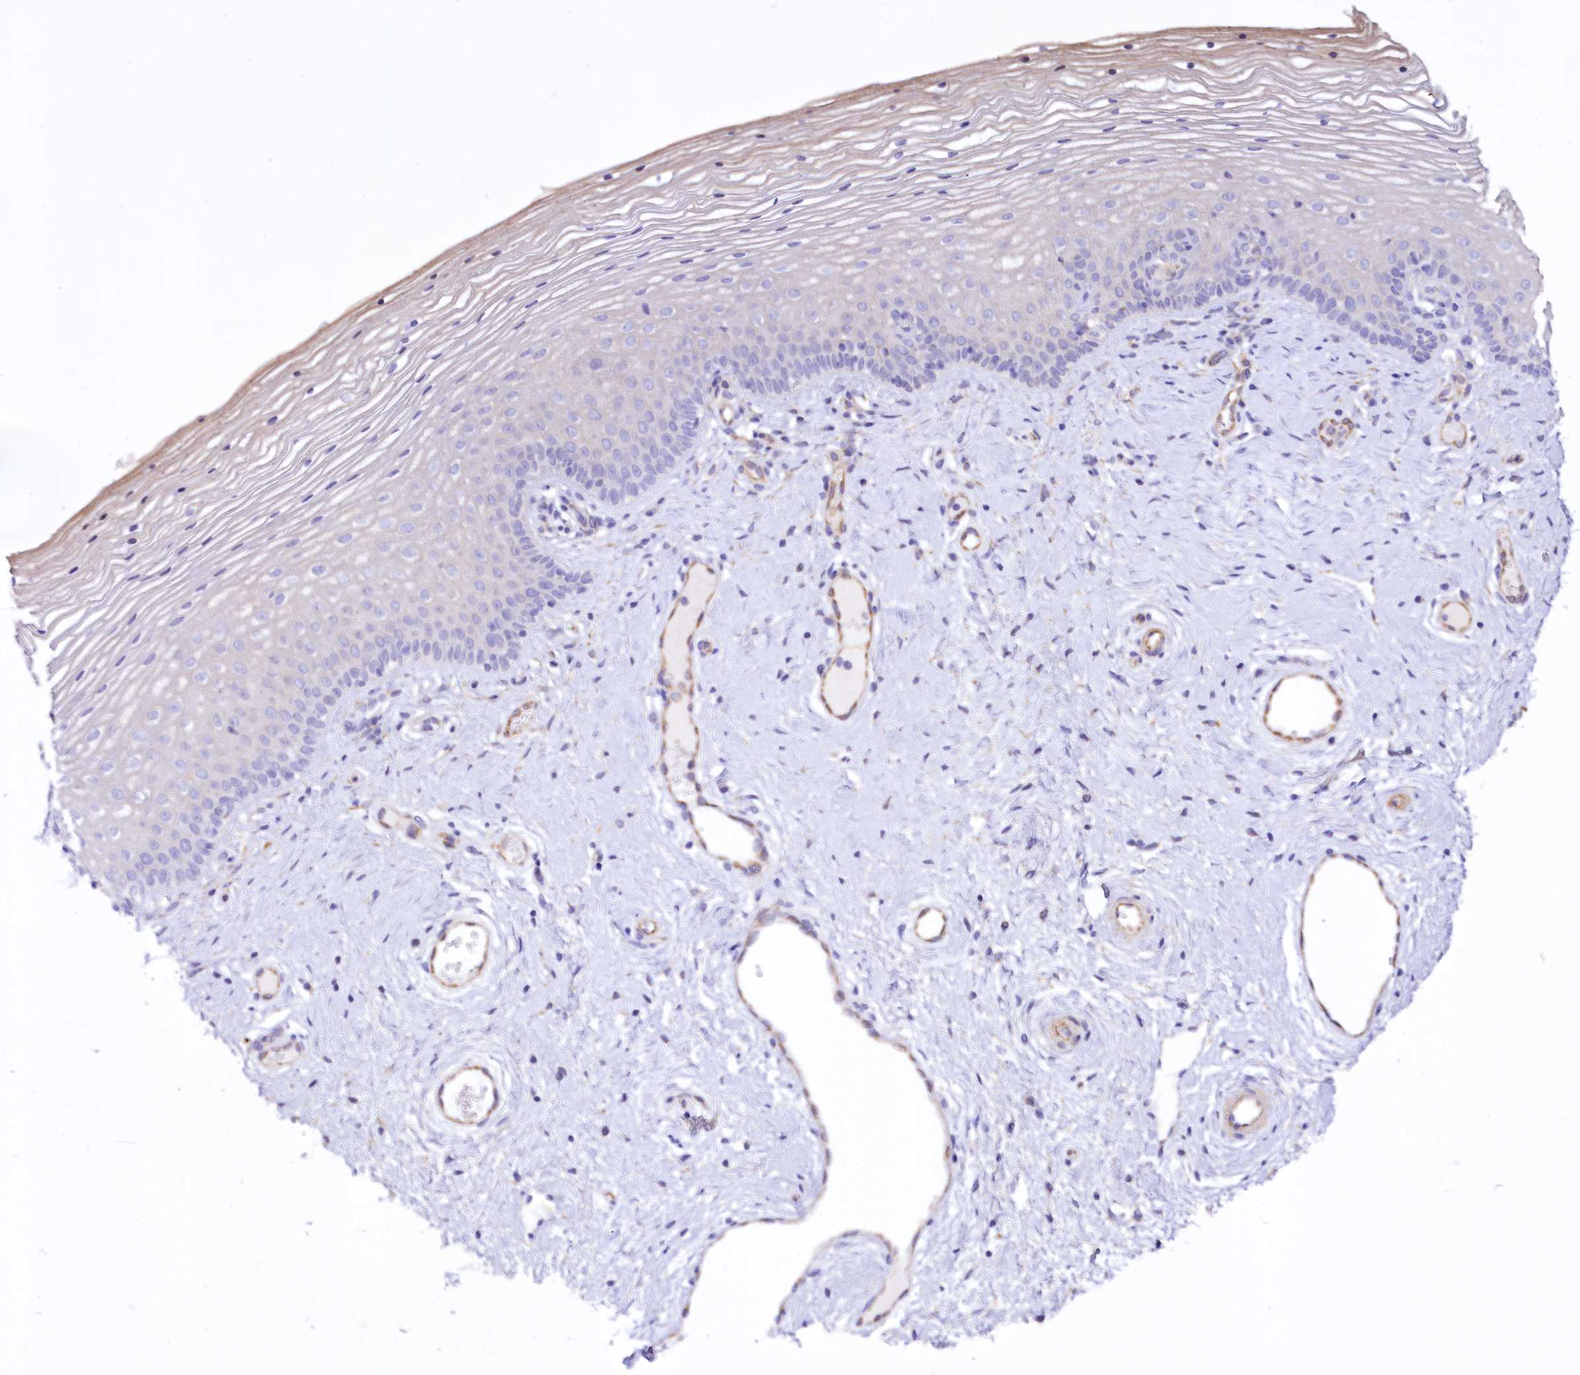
{"staining": {"intensity": "negative", "quantity": "none", "location": "none"}, "tissue": "vagina", "cell_type": "Squamous epithelial cells", "image_type": "normal", "snomed": [{"axis": "morphology", "description": "Normal tissue, NOS"}, {"axis": "topography", "description": "Vagina"}], "caption": "Immunohistochemistry (IHC) micrograph of benign vagina: human vagina stained with DAB (3,3'-diaminobenzidine) demonstrates no significant protein positivity in squamous epithelial cells.", "gene": "TTC12", "patient": {"sex": "female", "age": 46}}